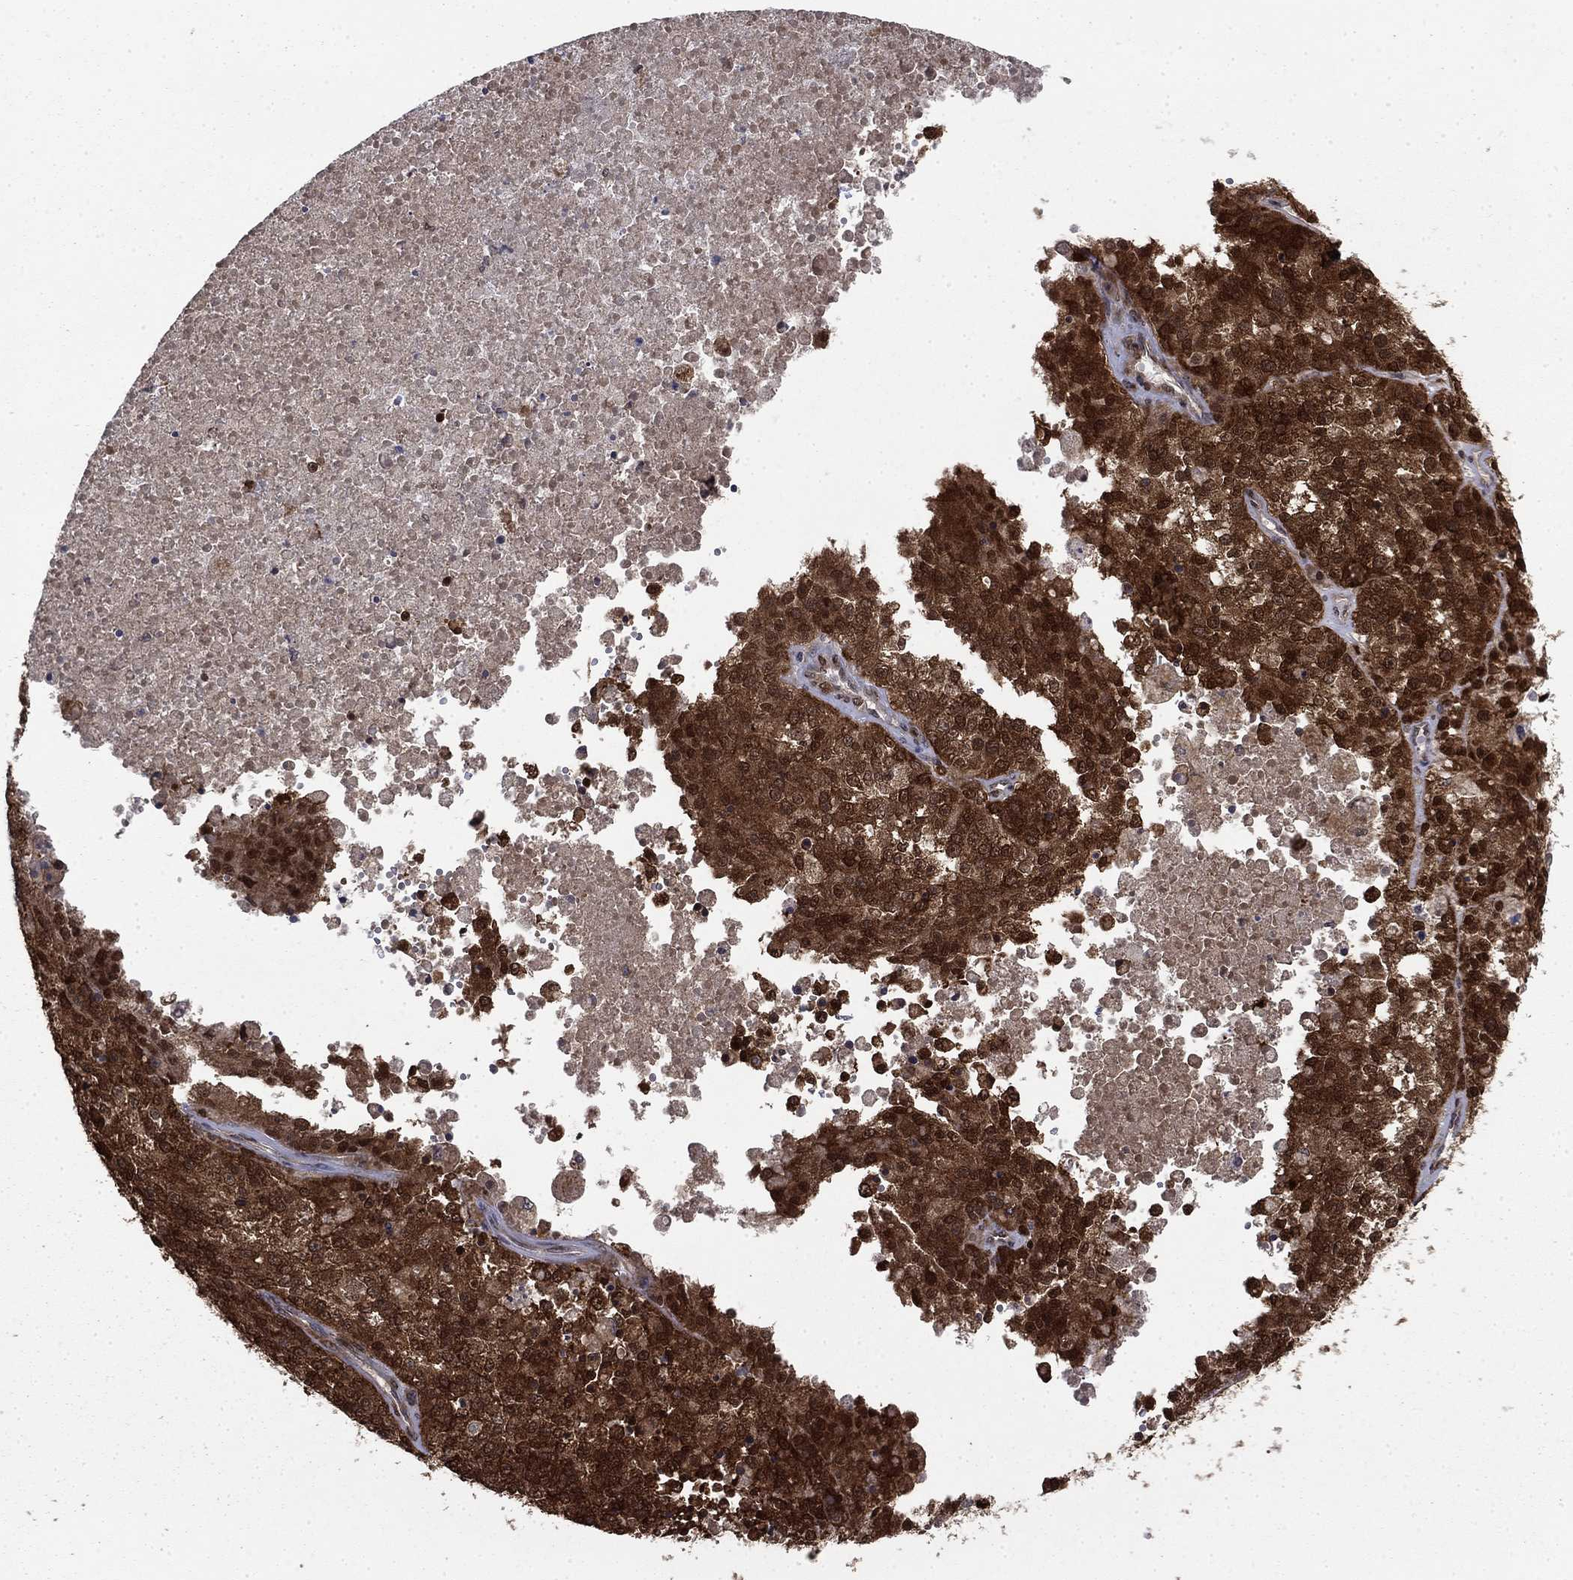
{"staining": {"intensity": "strong", "quantity": ">75%", "location": "cytoplasmic/membranous"}, "tissue": "melanoma", "cell_type": "Tumor cells", "image_type": "cancer", "snomed": [{"axis": "morphology", "description": "Malignant melanoma, Metastatic site"}, {"axis": "topography", "description": "Lymph node"}], "caption": "A micrograph of human melanoma stained for a protein exhibits strong cytoplasmic/membranous brown staining in tumor cells. (Stains: DAB (3,3'-diaminobenzidine) in brown, nuclei in blue, Microscopy: brightfield microscopy at high magnification).", "gene": "FKBP4", "patient": {"sex": "female", "age": 64}}